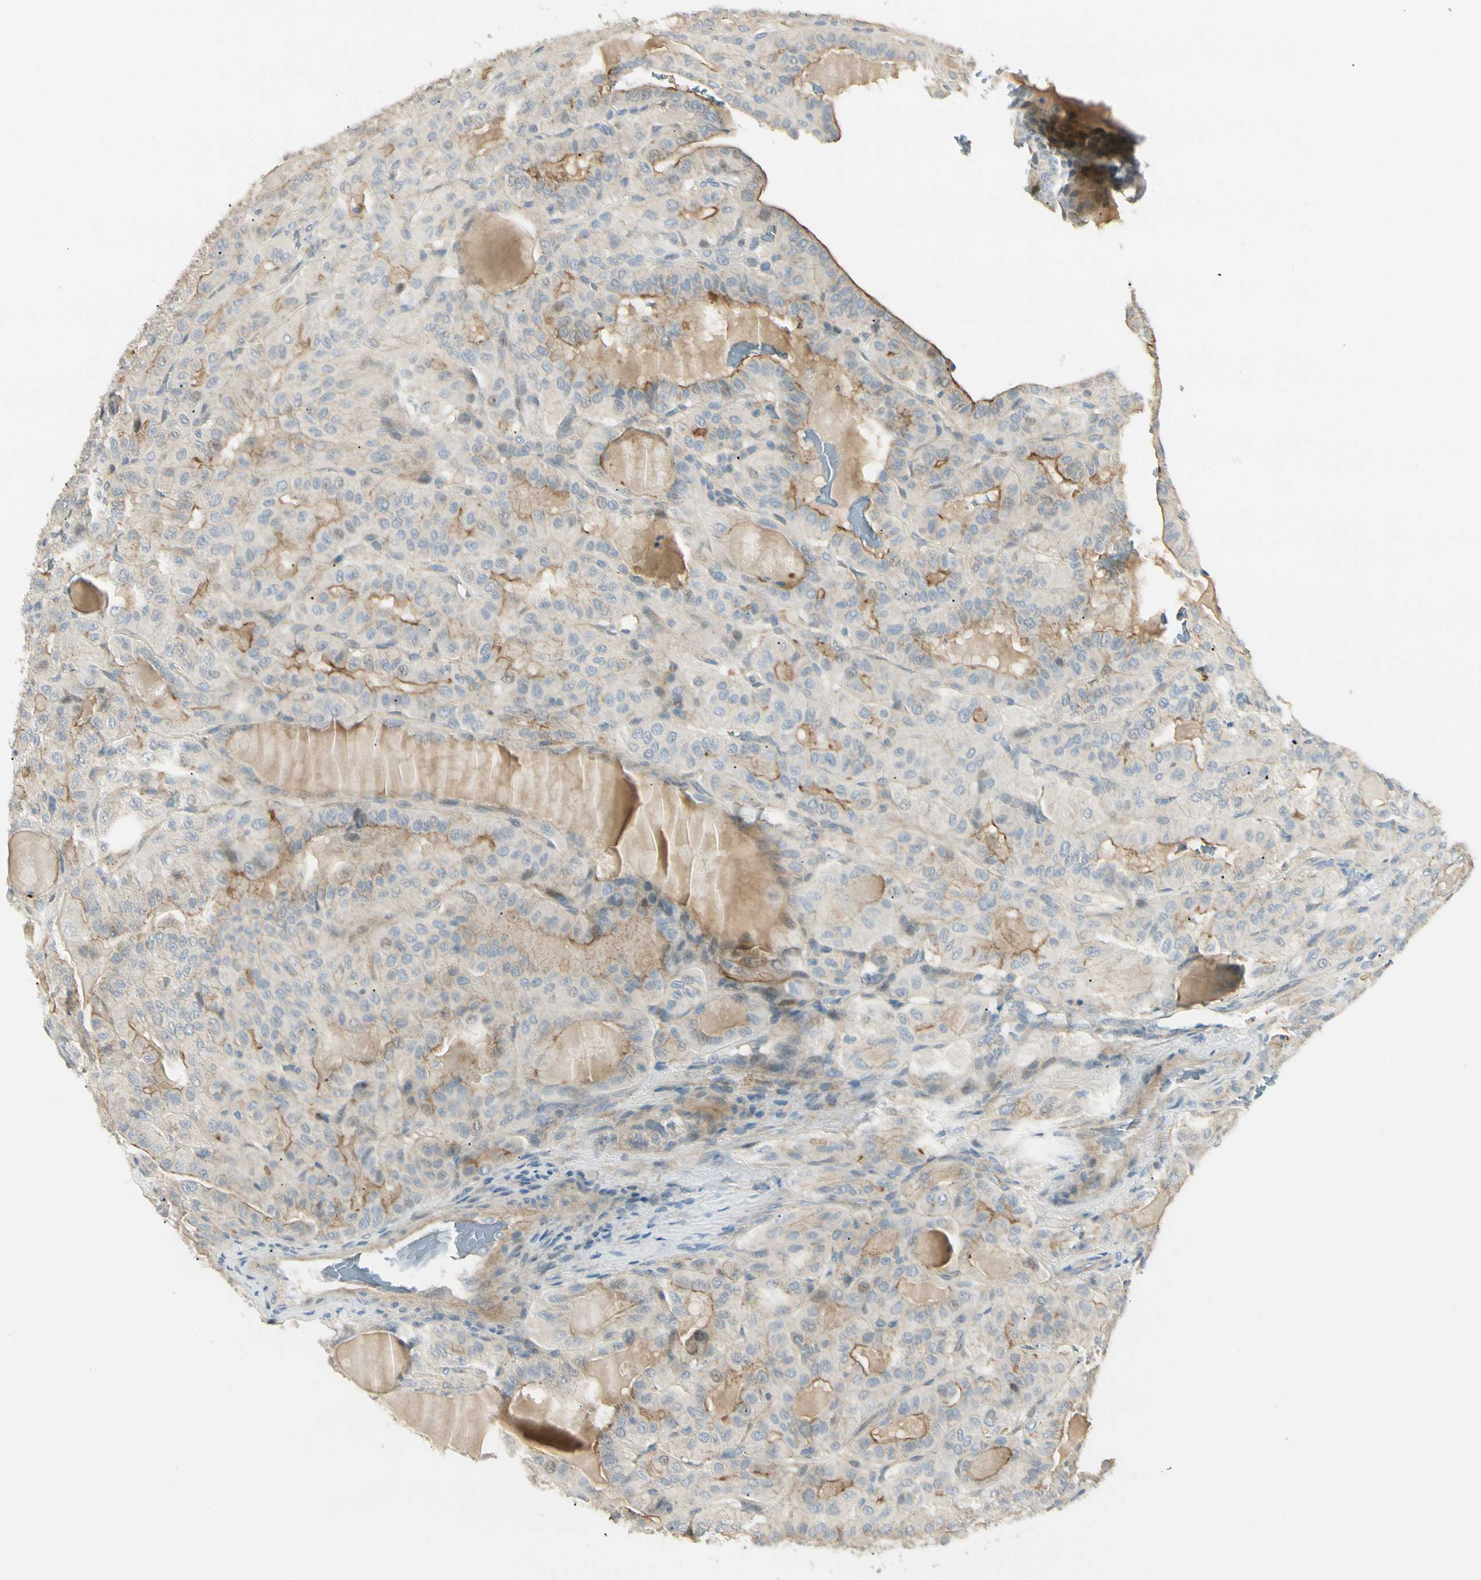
{"staining": {"intensity": "weak", "quantity": "25%-75%", "location": "cytoplasmic/membranous"}, "tissue": "thyroid cancer", "cell_type": "Tumor cells", "image_type": "cancer", "snomed": [{"axis": "morphology", "description": "Papillary adenocarcinoma, NOS"}, {"axis": "topography", "description": "Thyroid gland"}], "caption": "Thyroid cancer (papillary adenocarcinoma) stained for a protein (brown) shows weak cytoplasmic/membranous positive expression in about 25%-75% of tumor cells.", "gene": "P3H2", "patient": {"sex": "male", "age": 77}}